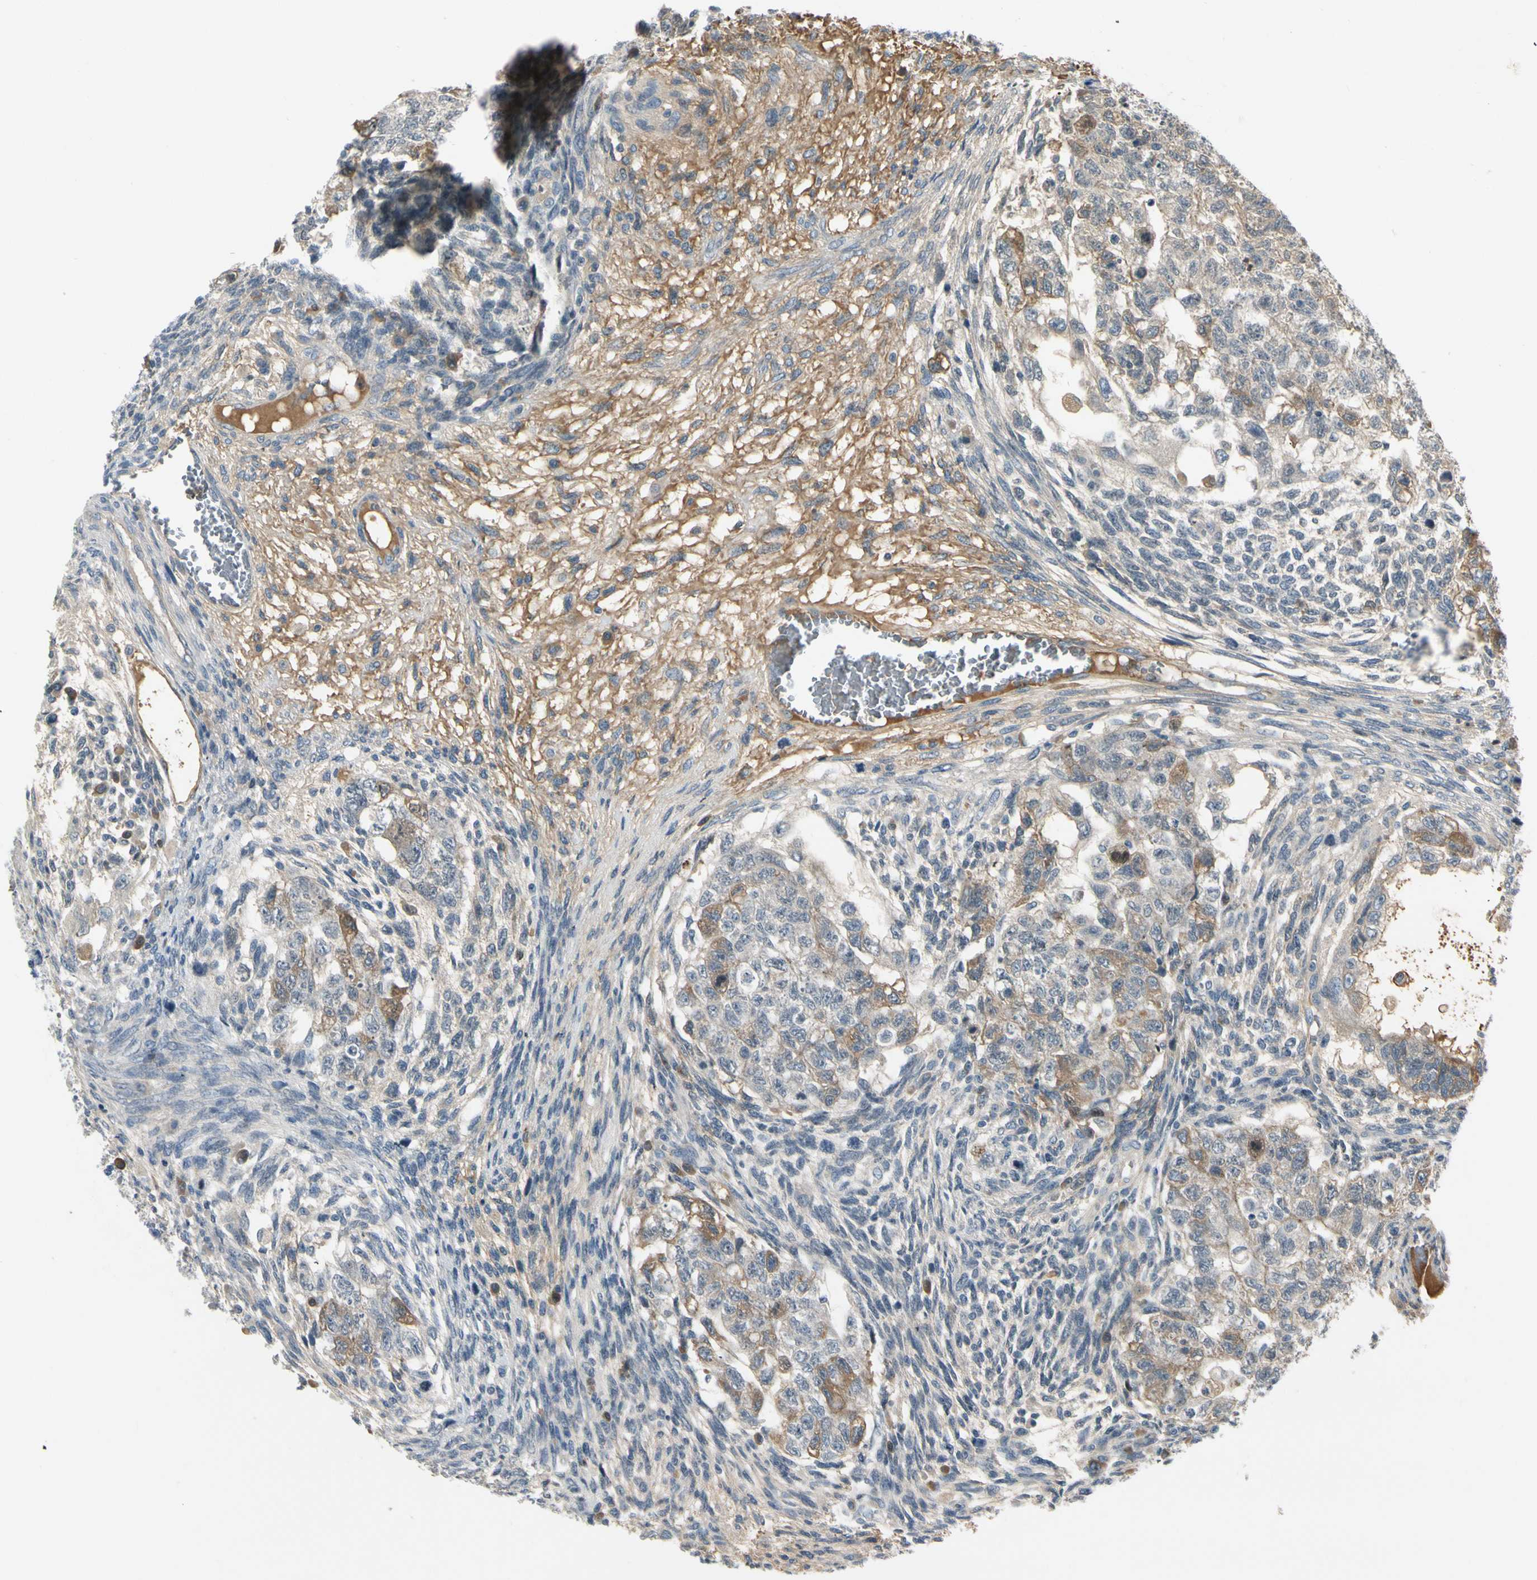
{"staining": {"intensity": "moderate", "quantity": "25%-75%", "location": "cytoplasmic/membranous"}, "tissue": "testis cancer", "cell_type": "Tumor cells", "image_type": "cancer", "snomed": [{"axis": "morphology", "description": "Normal tissue, NOS"}, {"axis": "morphology", "description": "Carcinoma, Embryonal, NOS"}, {"axis": "topography", "description": "Testis"}], "caption": "Embryonal carcinoma (testis) was stained to show a protein in brown. There is medium levels of moderate cytoplasmic/membranous staining in about 25%-75% of tumor cells. (Brightfield microscopy of DAB IHC at high magnification).", "gene": "ICAM5", "patient": {"sex": "male", "age": 36}}